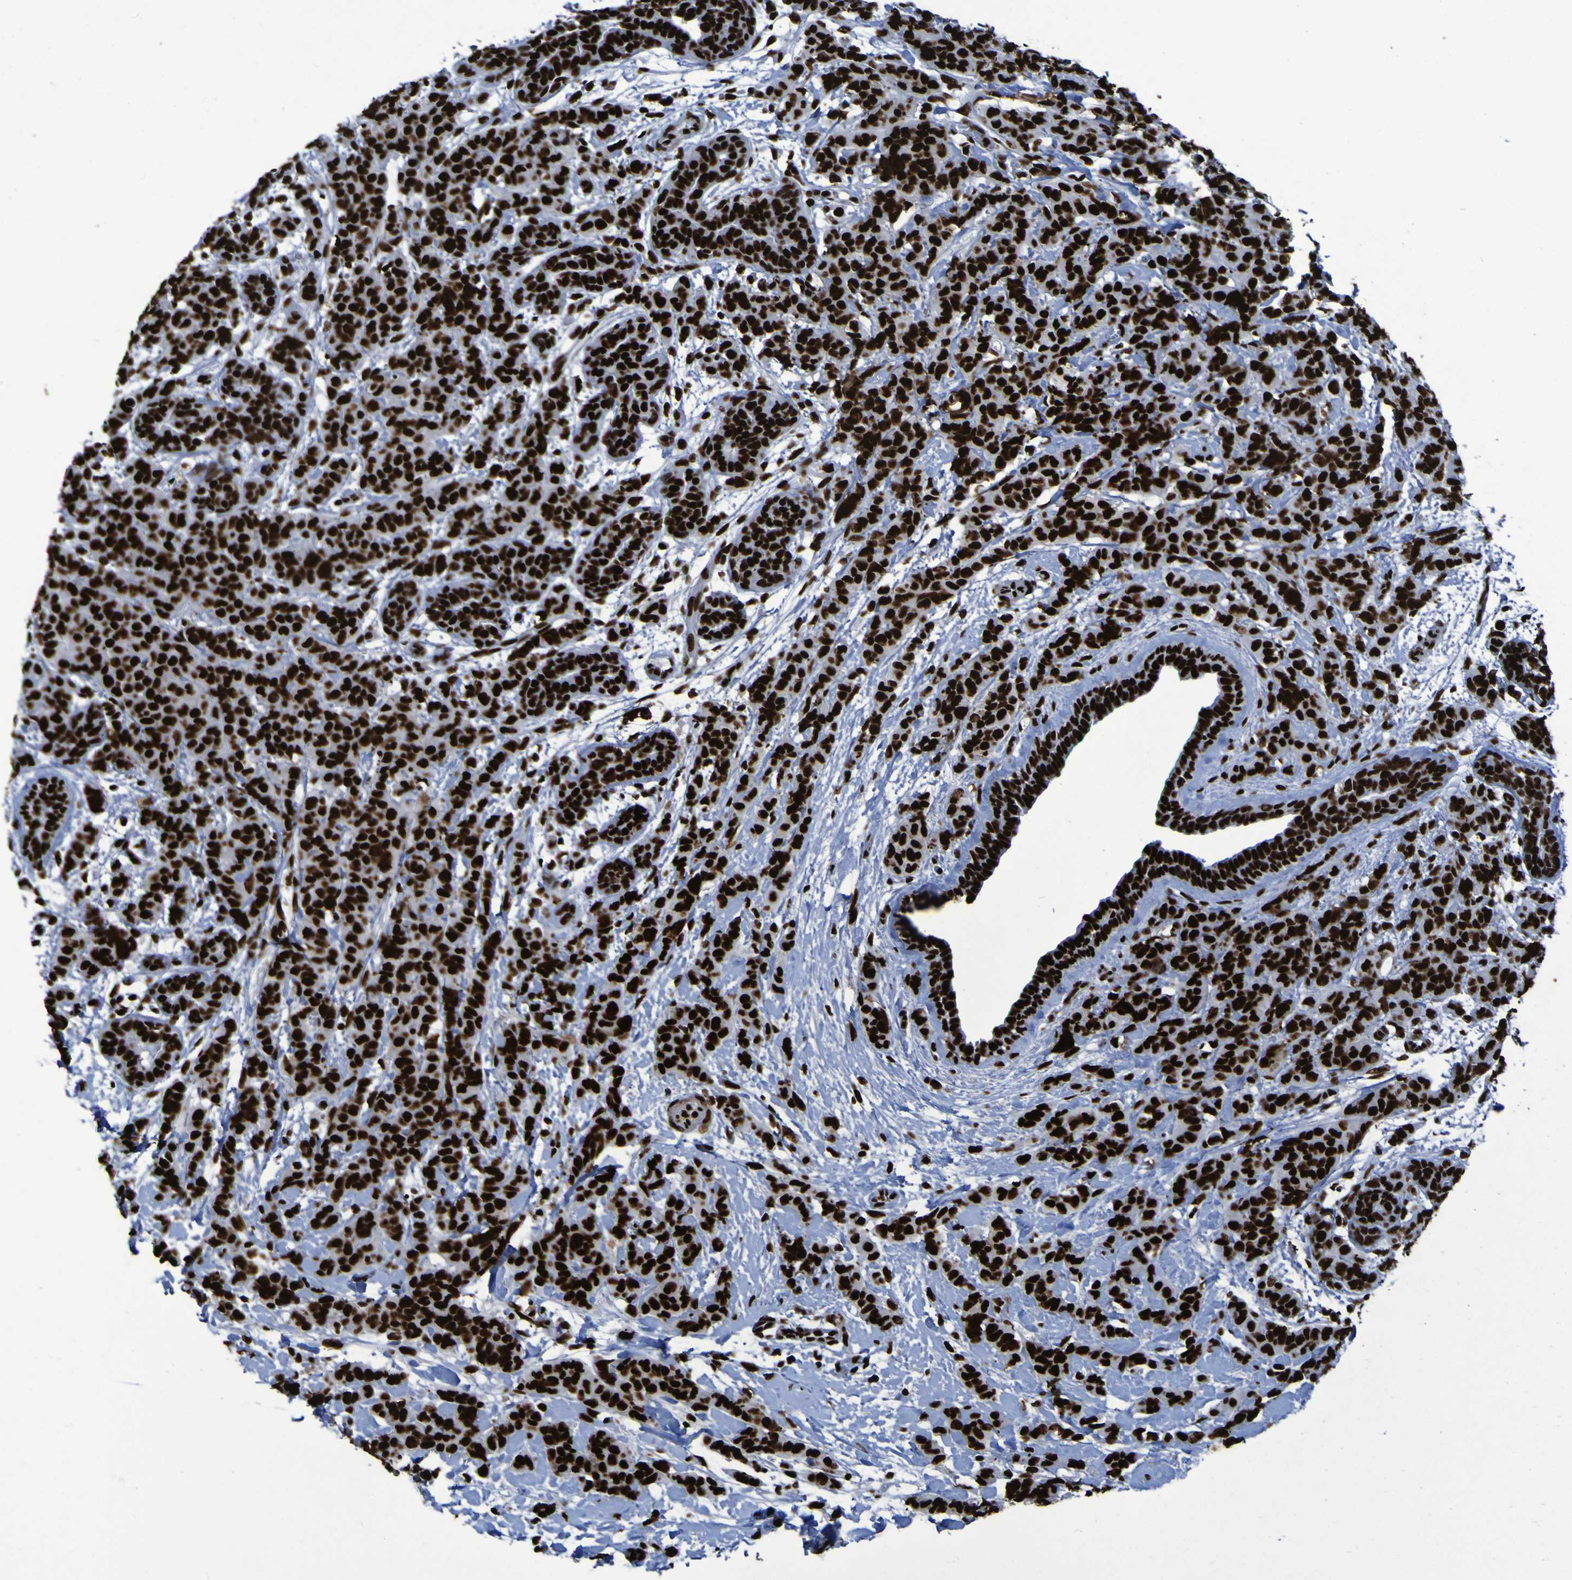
{"staining": {"intensity": "strong", "quantity": ">75%", "location": "nuclear"}, "tissue": "breast cancer", "cell_type": "Tumor cells", "image_type": "cancer", "snomed": [{"axis": "morphology", "description": "Normal tissue, NOS"}, {"axis": "morphology", "description": "Duct carcinoma"}, {"axis": "topography", "description": "Breast"}], "caption": "Immunohistochemical staining of human breast cancer demonstrates high levels of strong nuclear protein expression in approximately >75% of tumor cells. Immunohistochemistry stains the protein in brown and the nuclei are stained blue.", "gene": "NPM1", "patient": {"sex": "female", "age": 40}}